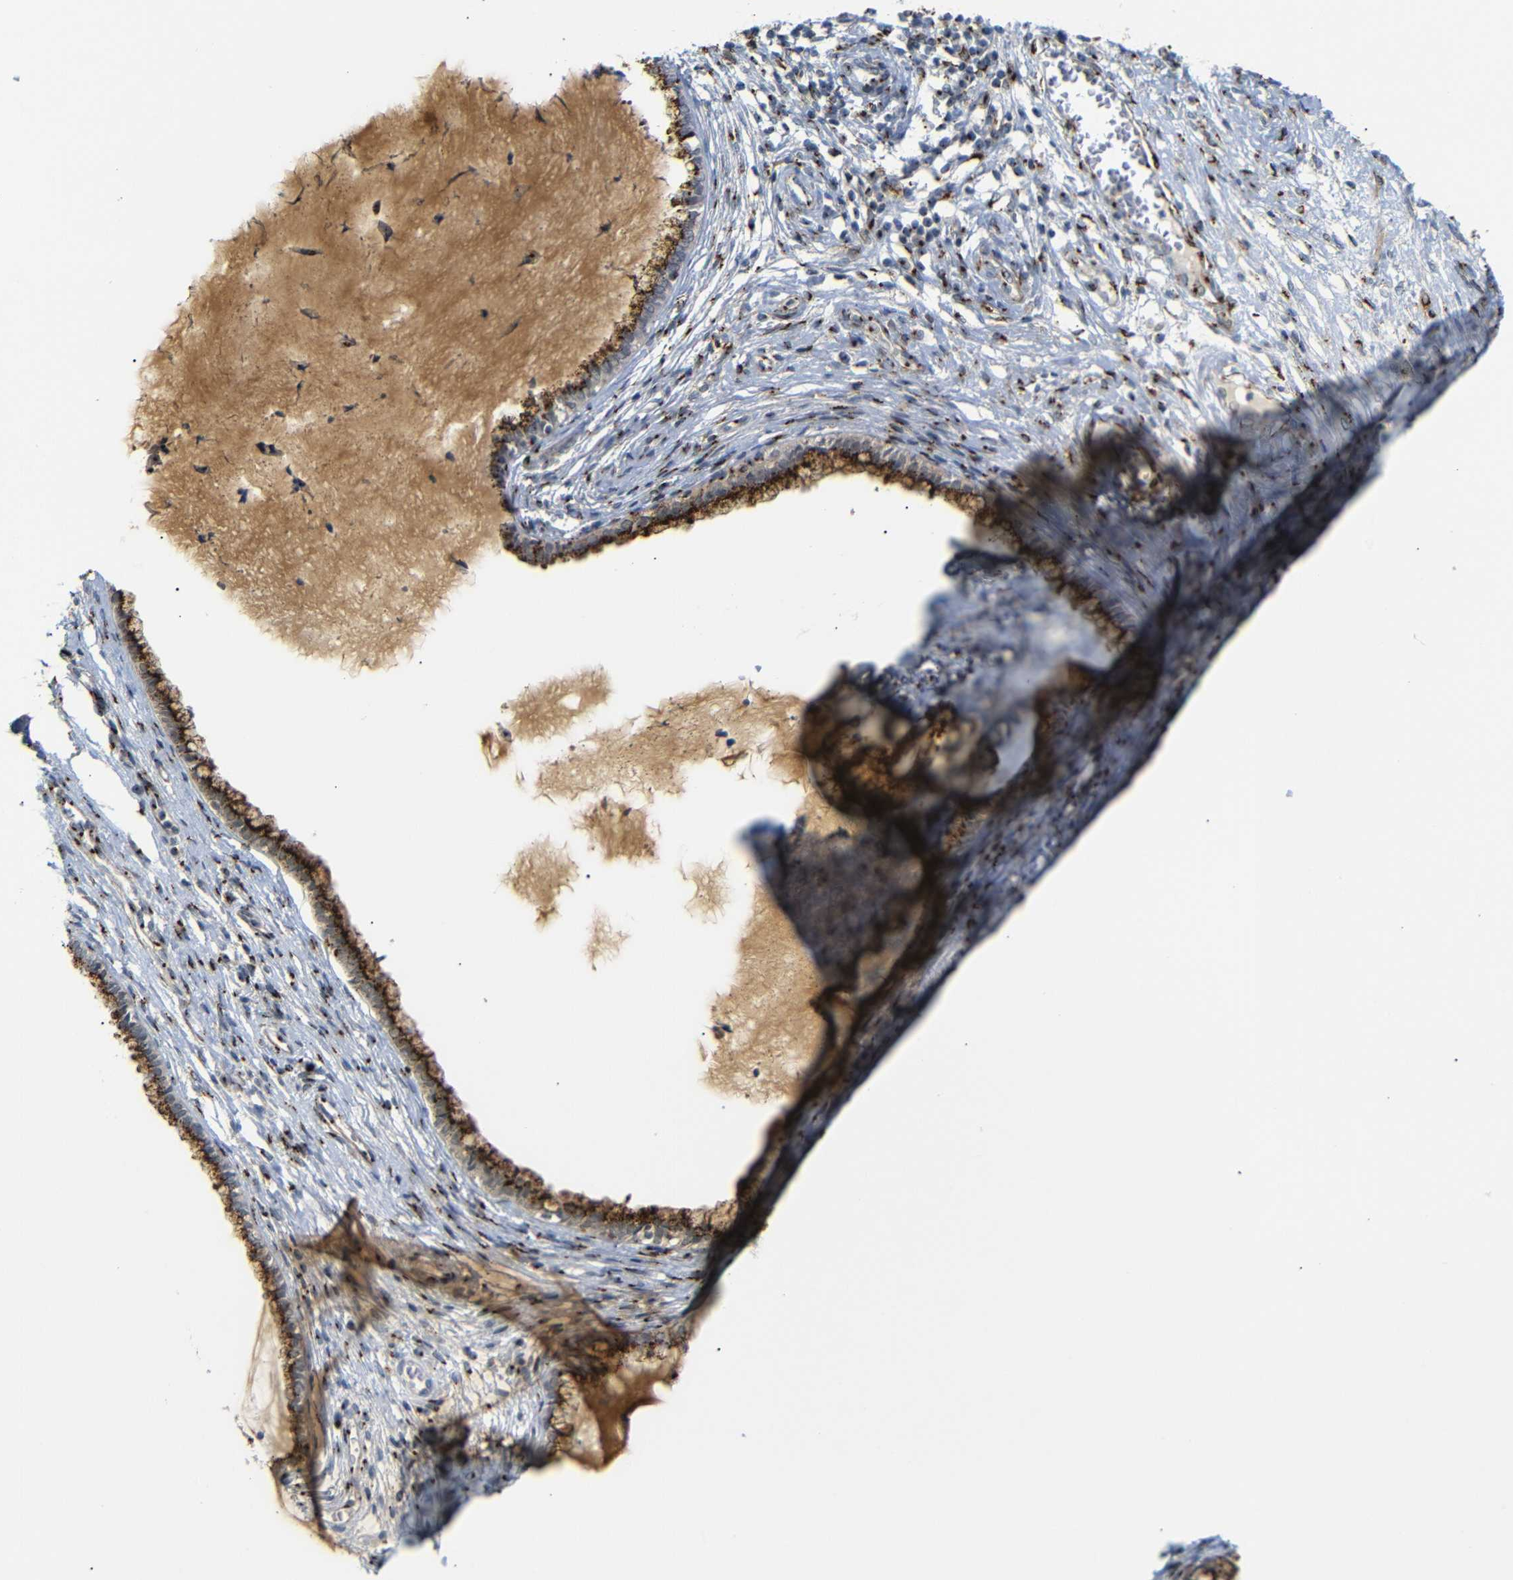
{"staining": {"intensity": "strong", "quantity": ">75%", "location": "cytoplasmic/membranous"}, "tissue": "cervical cancer", "cell_type": "Tumor cells", "image_type": "cancer", "snomed": [{"axis": "morphology", "description": "Adenocarcinoma, NOS"}, {"axis": "topography", "description": "Cervix"}], "caption": "The histopathology image demonstrates a brown stain indicating the presence of a protein in the cytoplasmic/membranous of tumor cells in adenocarcinoma (cervical).", "gene": "TGOLN2", "patient": {"sex": "female", "age": 44}}